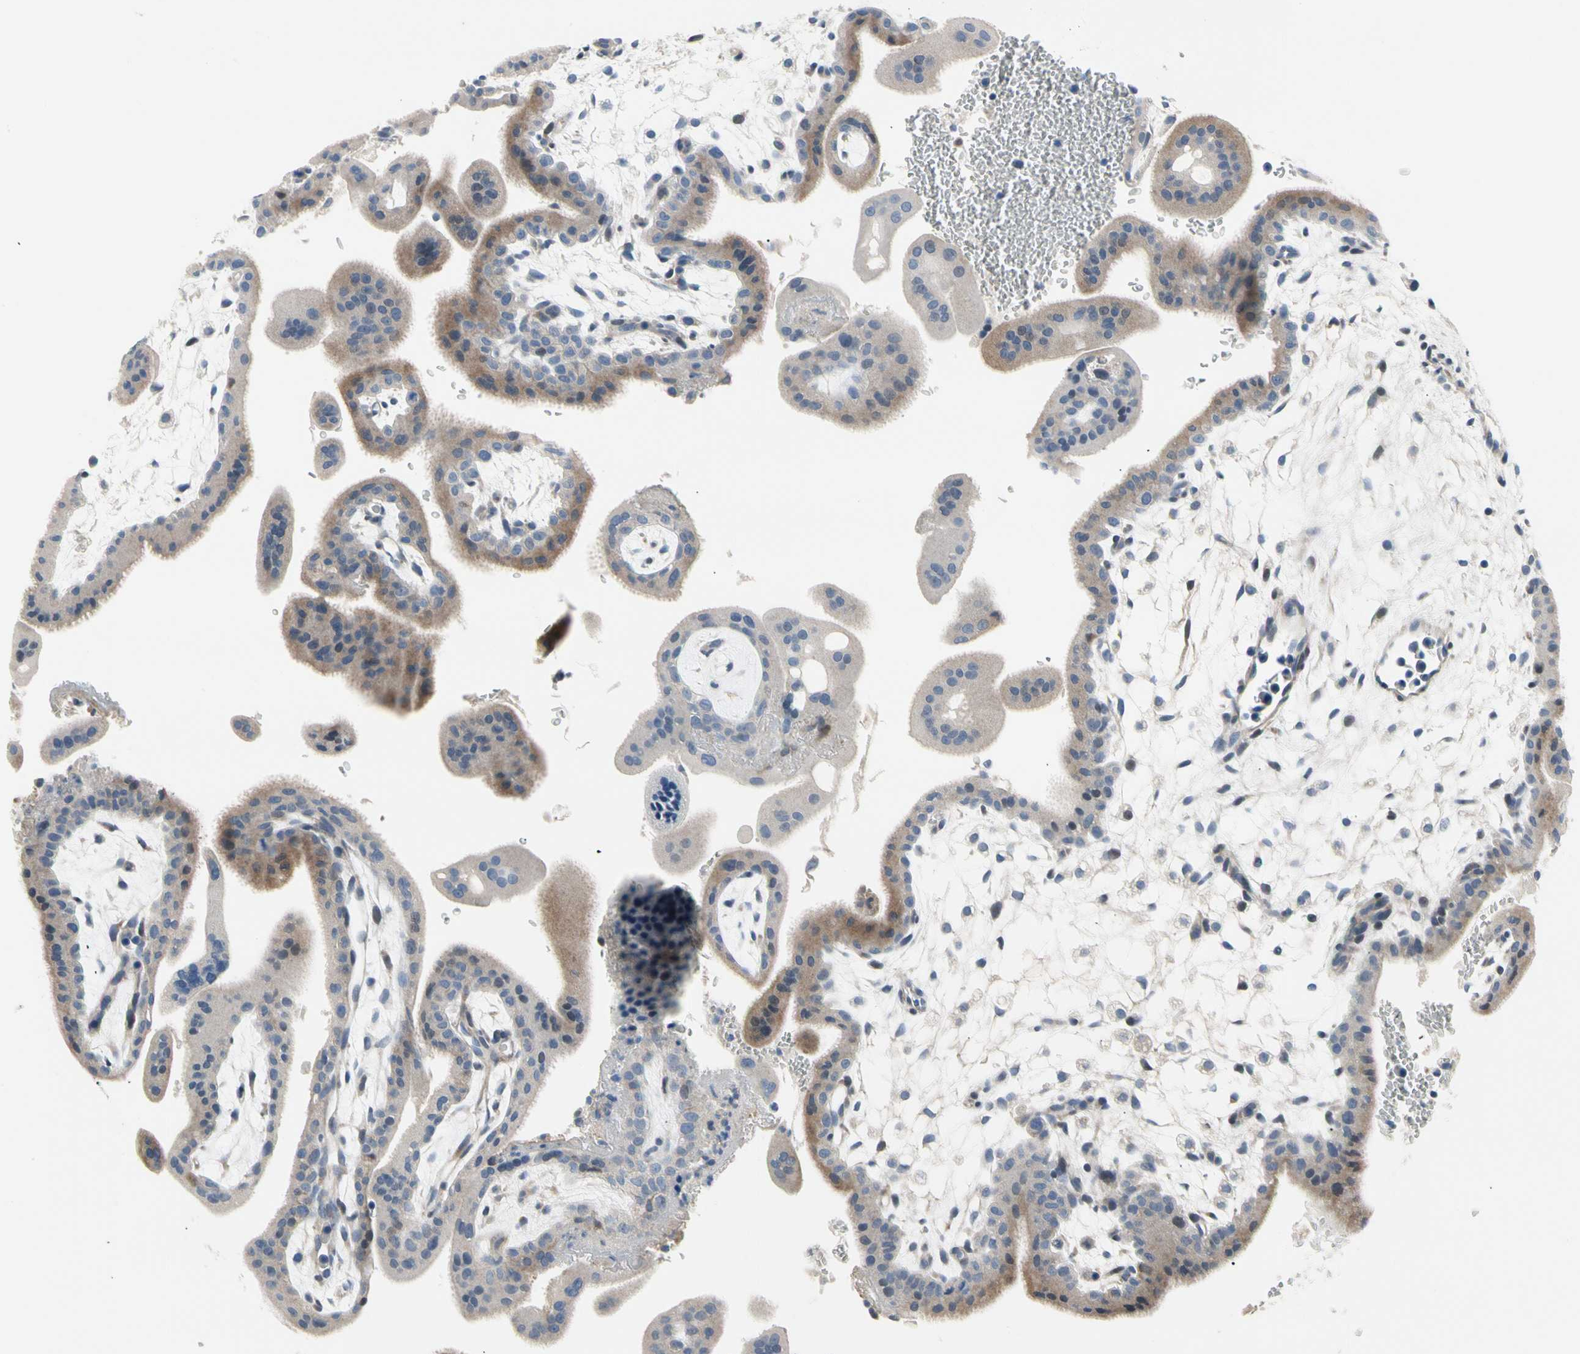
{"staining": {"intensity": "moderate", "quantity": "<25%", "location": "cytoplasmic/membranous"}, "tissue": "placenta", "cell_type": "Trophoblastic cells", "image_type": "normal", "snomed": [{"axis": "morphology", "description": "Normal tissue, NOS"}, {"axis": "topography", "description": "Placenta"}], "caption": "Approximately <25% of trophoblastic cells in unremarkable human placenta exhibit moderate cytoplasmic/membranous protein staining as visualized by brown immunohistochemical staining.", "gene": "NFASC", "patient": {"sex": "female", "age": 35}}